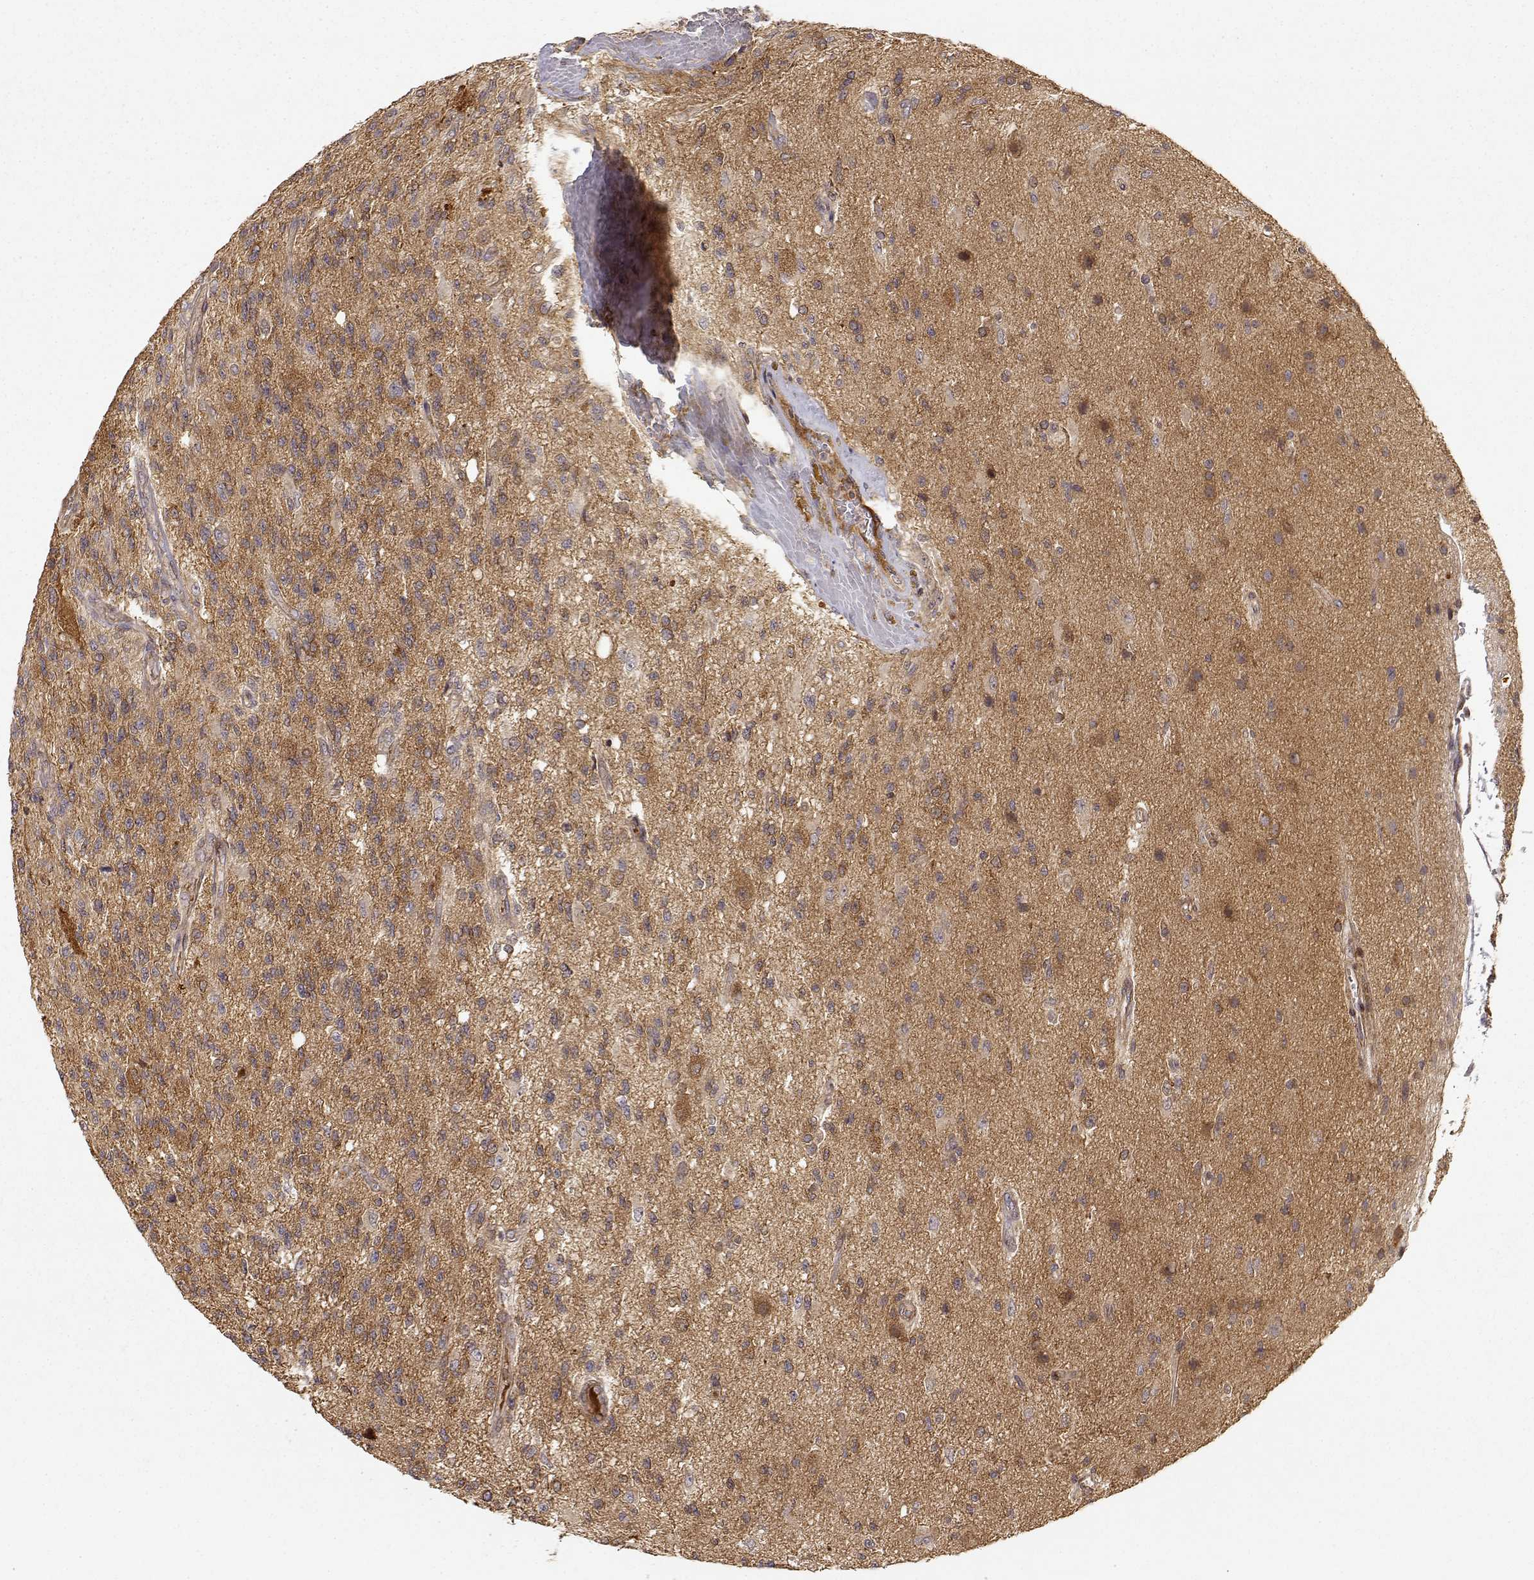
{"staining": {"intensity": "moderate", "quantity": ">75%", "location": "cytoplasmic/membranous"}, "tissue": "glioma", "cell_type": "Tumor cells", "image_type": "cancer", "snomed": [{"axis": "morphology", "description": "Glioma, malignant, High grade"}, {"axis": "topography", "description": "Brain"}], "caption": "About >75% of tumor cells in glioma exhibit moderate cytoplasmic/membranous protein positivity as visualized by brown immunohistochemical staining.", "gene": "PICK1", "patient": {"sex": "male", "age": 56}}